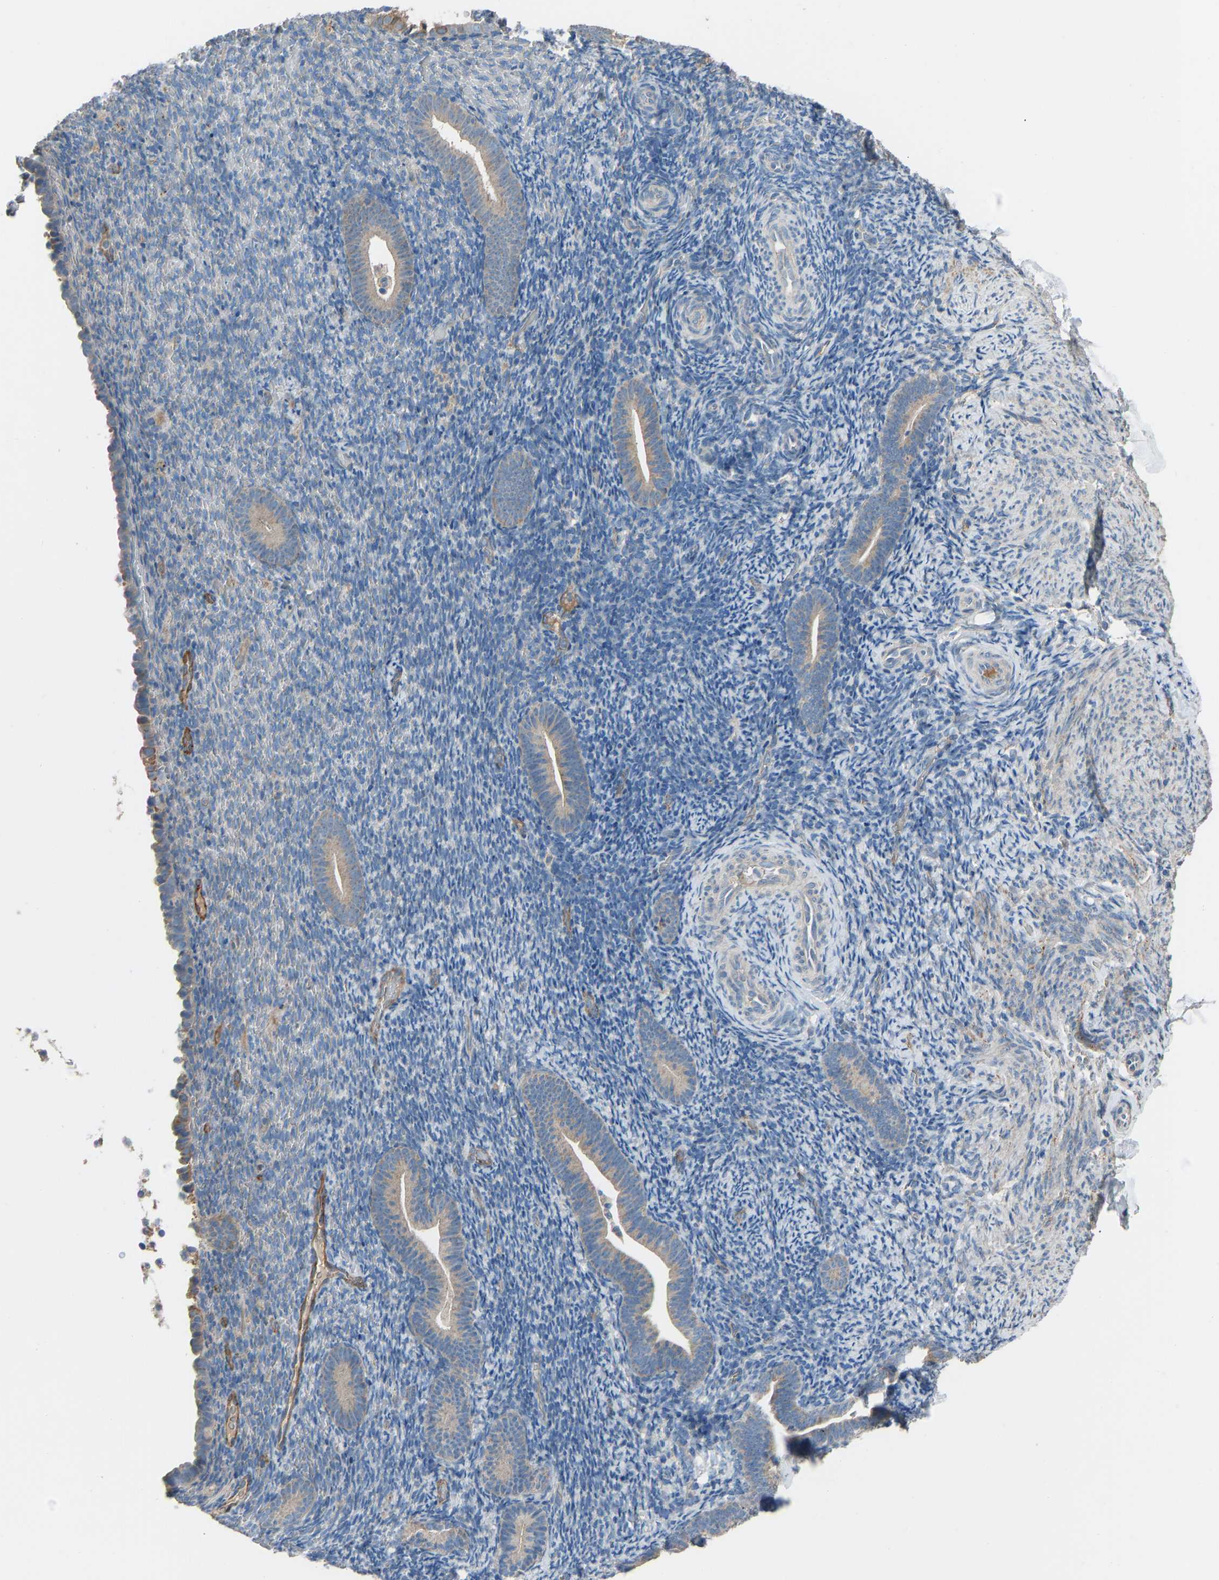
{"staining": {"intensity": "negative", "quantity": "none", "location": "none"}, "tissue": "endometrium", "cell_type": "Cells in endometrial stroma", "image_type": "normal", "snomed": [{"axis": "morphology", "description": "Normal tissue, NOS"}, {"axis": "topography", "description": "Endometrium"}], "caption": "This image is of unremarkable endometrium stained with IHC to label a protein in brown with the nuclei are counter-stained blue. There is no positivity in cells in endometrial stroma.", "gene": "TGFBR3", "patient": {"sex": "female", "age": 51}}